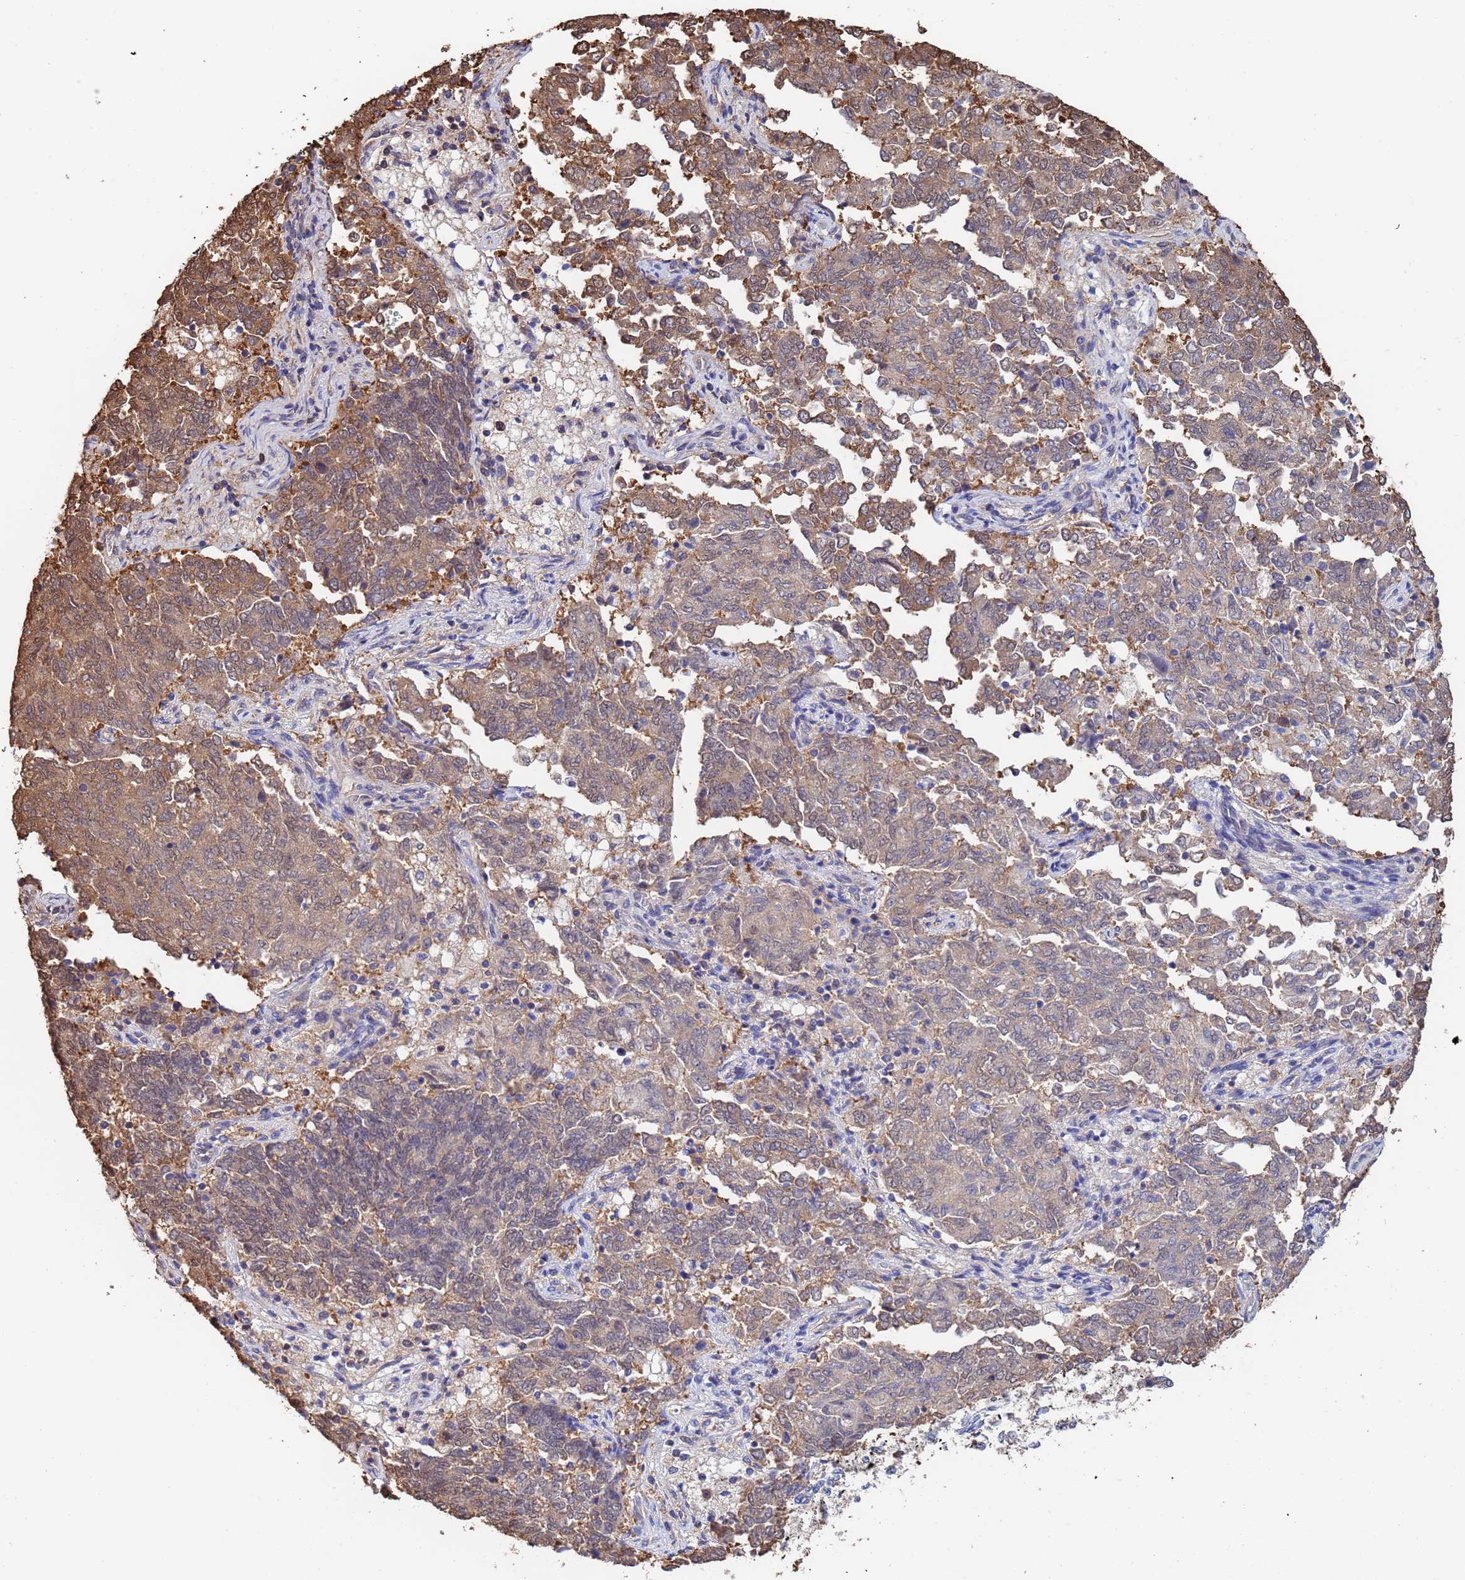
{"staining": {"intensity": "moderate", "quantity": "25%-75%", "location": "cytoplasmic/membranous"}, "tissue": "endometrial cancer", "cell_type": "Tumor cells", "image_type": "cancer", "snomed": [{"axis": "morphology", "description": "Adenocarcinoma, NOS"}, {"axis": "topography", "description": "Endometrium"}], "caption": "This is a micrograph of immunohistochemistry (IHC) staining of endometrial cancer (adenocarcinoma), which shows moderate positivity in the cytoplasmic/membranous of tumor cells.", "gene": "FAM25A", "patient": {"sex": "female", "age": 80}}